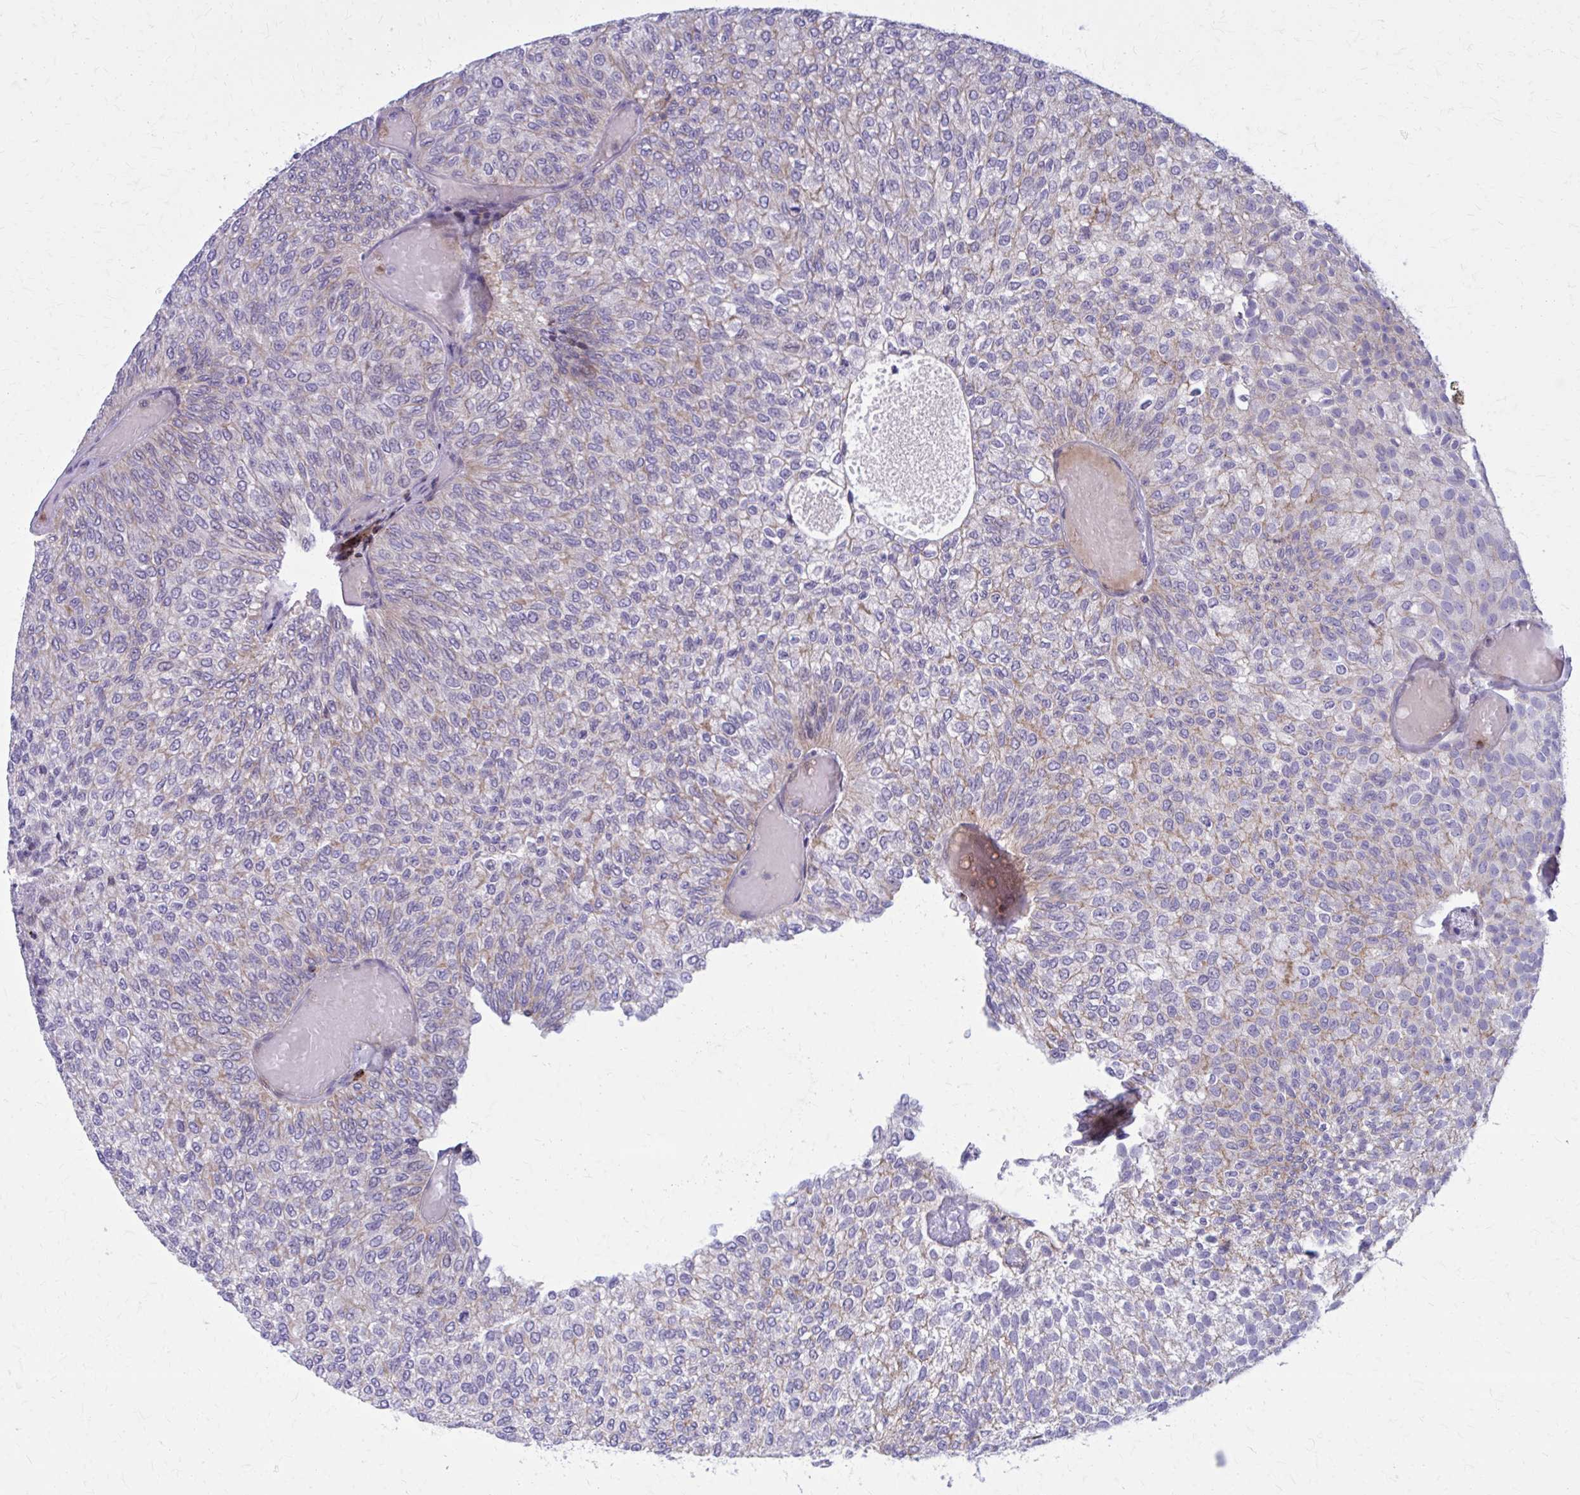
{"staining": {"intensity": "weak", "quantity": "25%-75%", "location": "cytoplasmic/membranous"}, "tissue": "urothelial cancer", "cell_type": "Tumor cells", "image_type": "cancer", "snomed": [{"axis": "morphology", "description": "Urothelial carcinoma, Low grade"}, {"axis": "topography", "description": "Urinary bladder"}], "caption": "Weak cytoplasmic/membranous expression for a protein is present in approximately 25%-75% of tumor cells of urothelial cancer using IHC.", "gene": "PEDS1", "patient": {"sex": "male", "age": 78}}